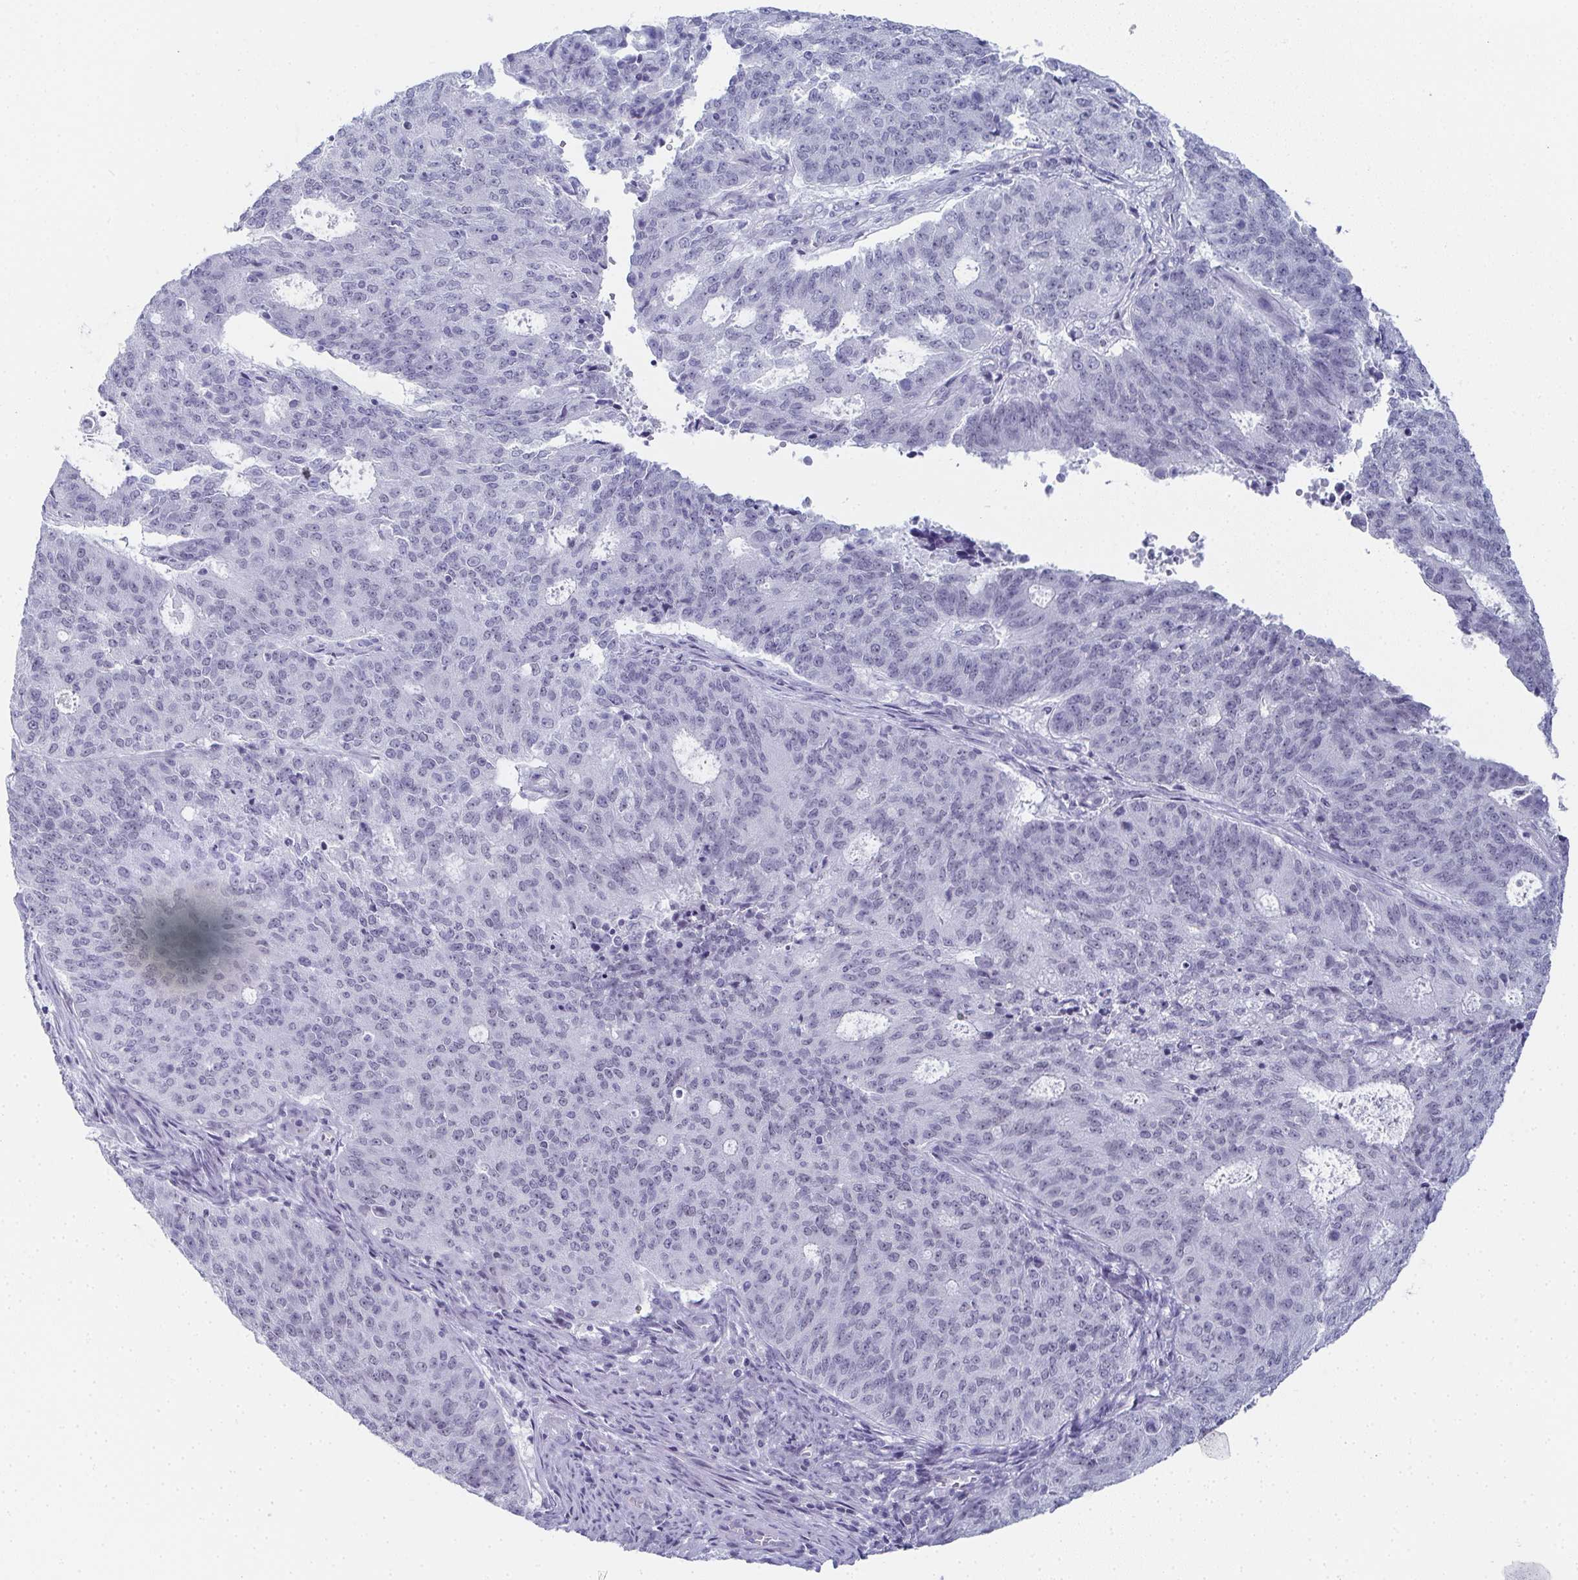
{"staining": {"intensity": "negative", "quantity": "none", "location": "none"}, "tissue": "endometrial cancer", "cell_type": "Tumor cells", "image_type": "cancer", "snomed": [{"axis": "morphology", "description": "Adenocarcinoma, NOS"}, {"axis": "topography", "description": "Endometrium"}], "caption": "Histopathology image shows no significant protein staining in tumor cells of endometrial adenocarcinoma.", "gene": "PYCR3", "patient": {"sex": "female", "age": 82}}